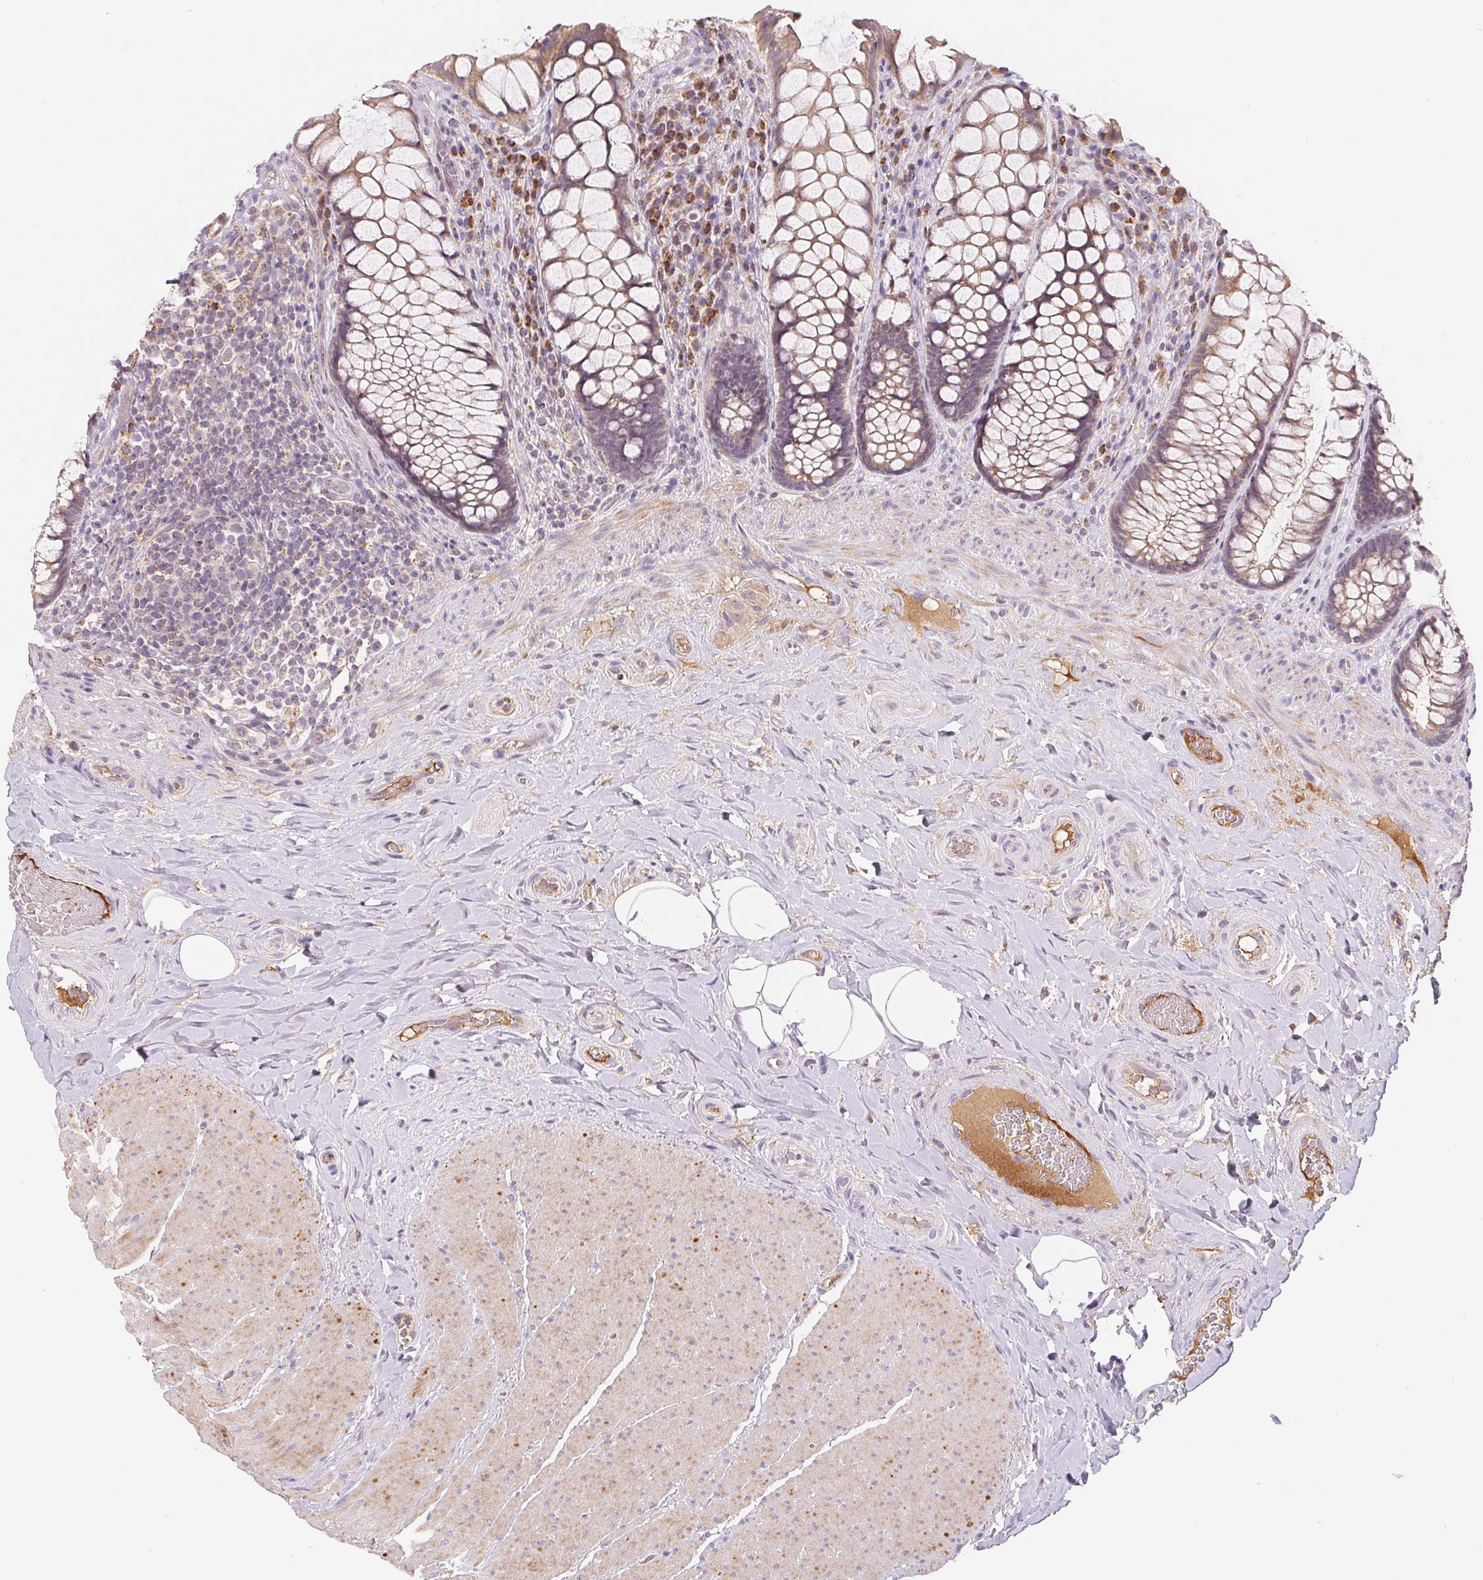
{"staining": {"intensity": "moderate", "quantity": ">75%", "location": "cytoplasmic/membranous"}, "tissue": "rectum", "cell_type": "Glandular cells", "image_type": "normal", "snomed": [{"axis": "morphology", "description": "Normal tissue, NOS"}, {"axis": "topography", "description": "Rectum"}], "caption": "Protein staining displays moderate cytoplasmic/membranous expression in approximately >75% of glandular cells in unremarkable rectum. The protein is shown in brown color, while the nuclei are stained blue.", "gene": "EMC6", "patient": {"sex": "female", "age": 58}}